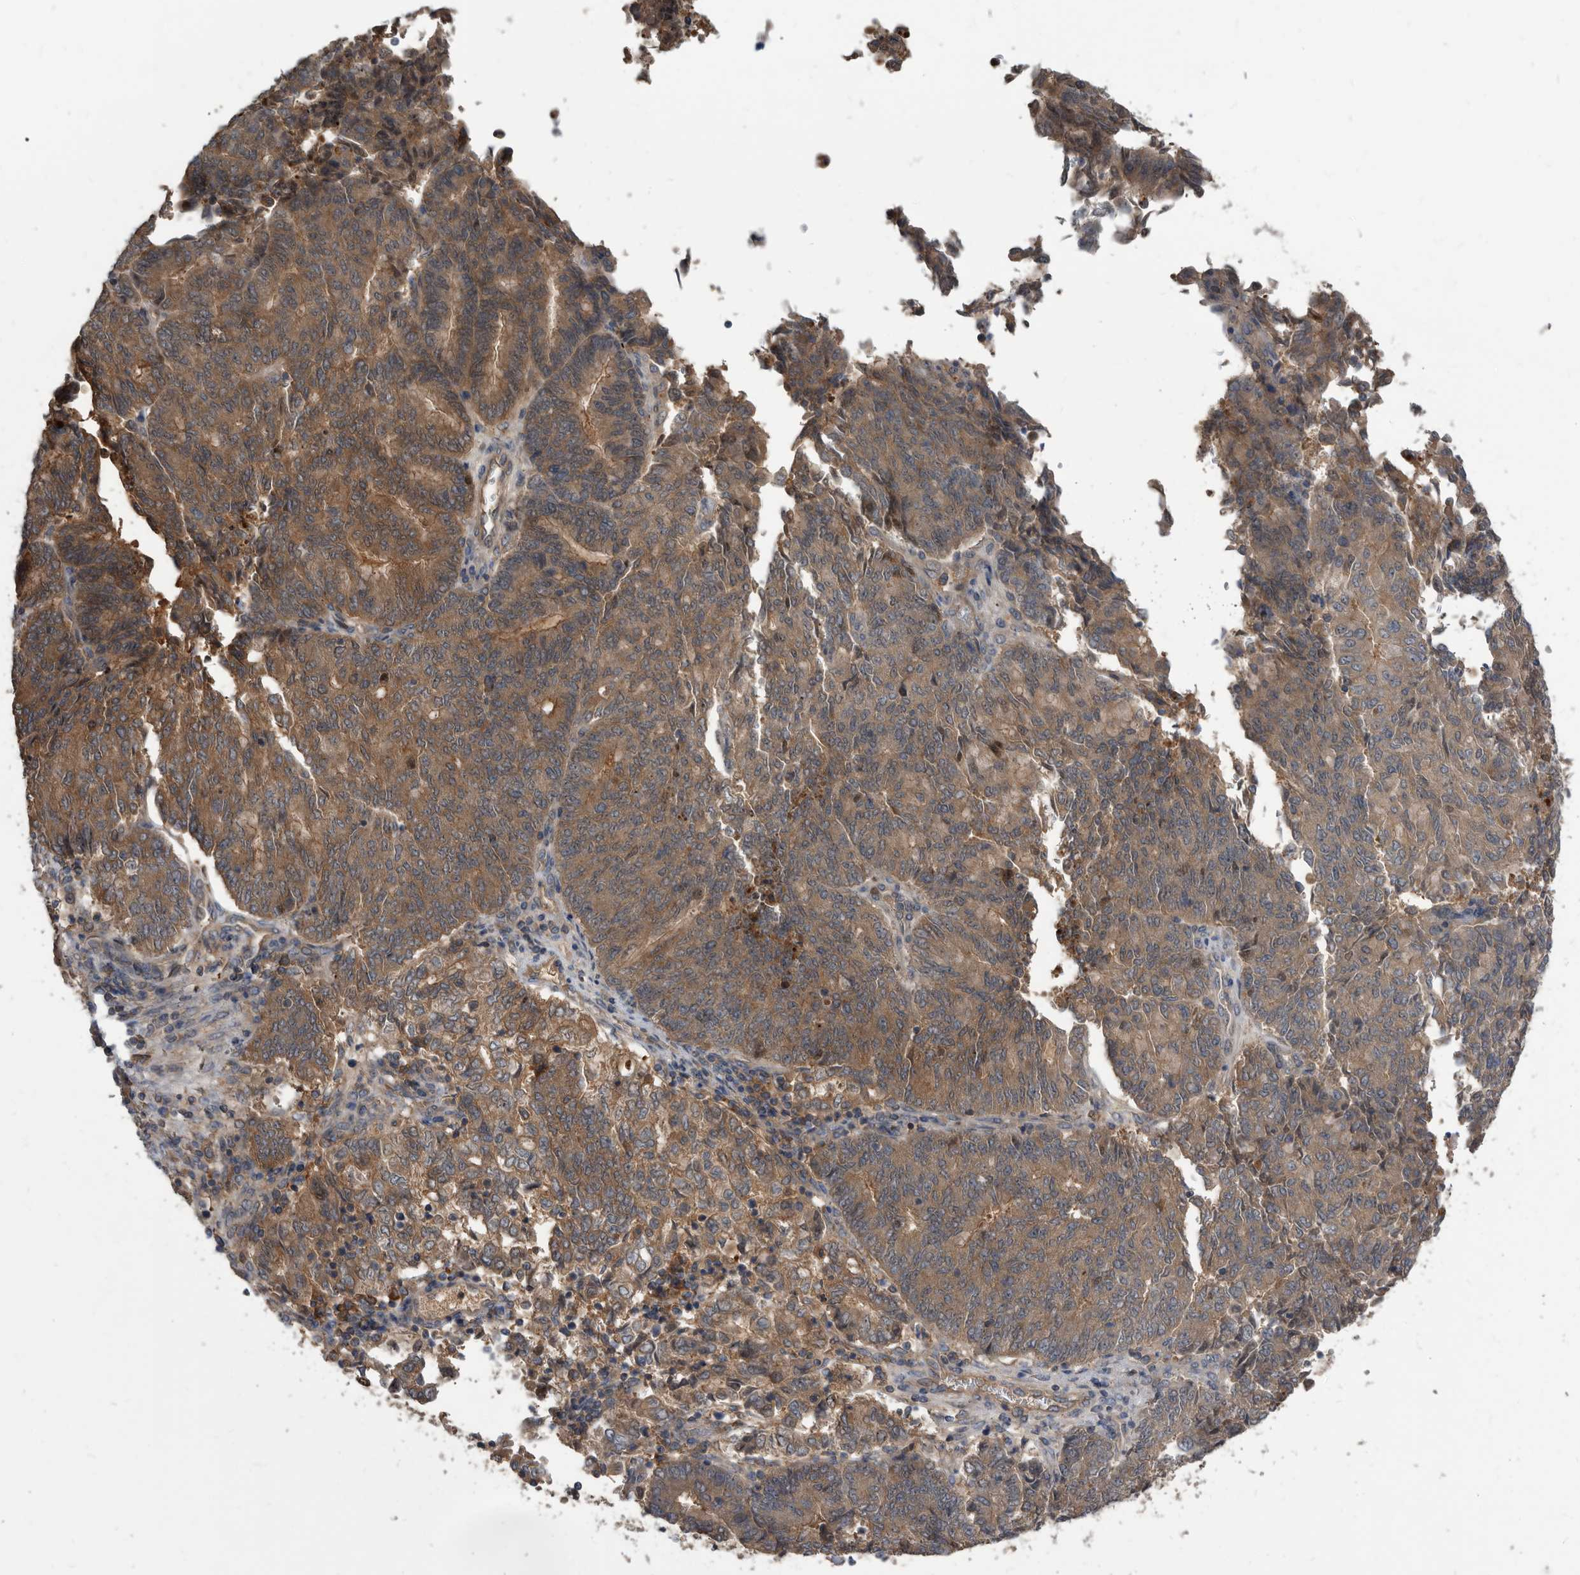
{"staining": {"intensity": "moderate", "quantity": ">75%", "location": "cytoplasmic/membranous"}, "tissue": "endometrial cancer", "cell_type": "Tumor cells", "image_type": "cancer", "snomed": [{"axis": "morphology", "description": "Adenocarcinoma, NOS"}, {"axis": "topography", "description": "Endometrium"}], "caption": "Tumor cells exhibit moderate cytoplasmic/membranous staining in approximately >75% of cells in adenocarcinoma (endometrial). The protein is stained brown, and the nuclei are stained in blue (DAB IHC with brightfield microscopy, high magnification).", "gene": "APEH", "patient": {"sex": "female", "age": 80}}